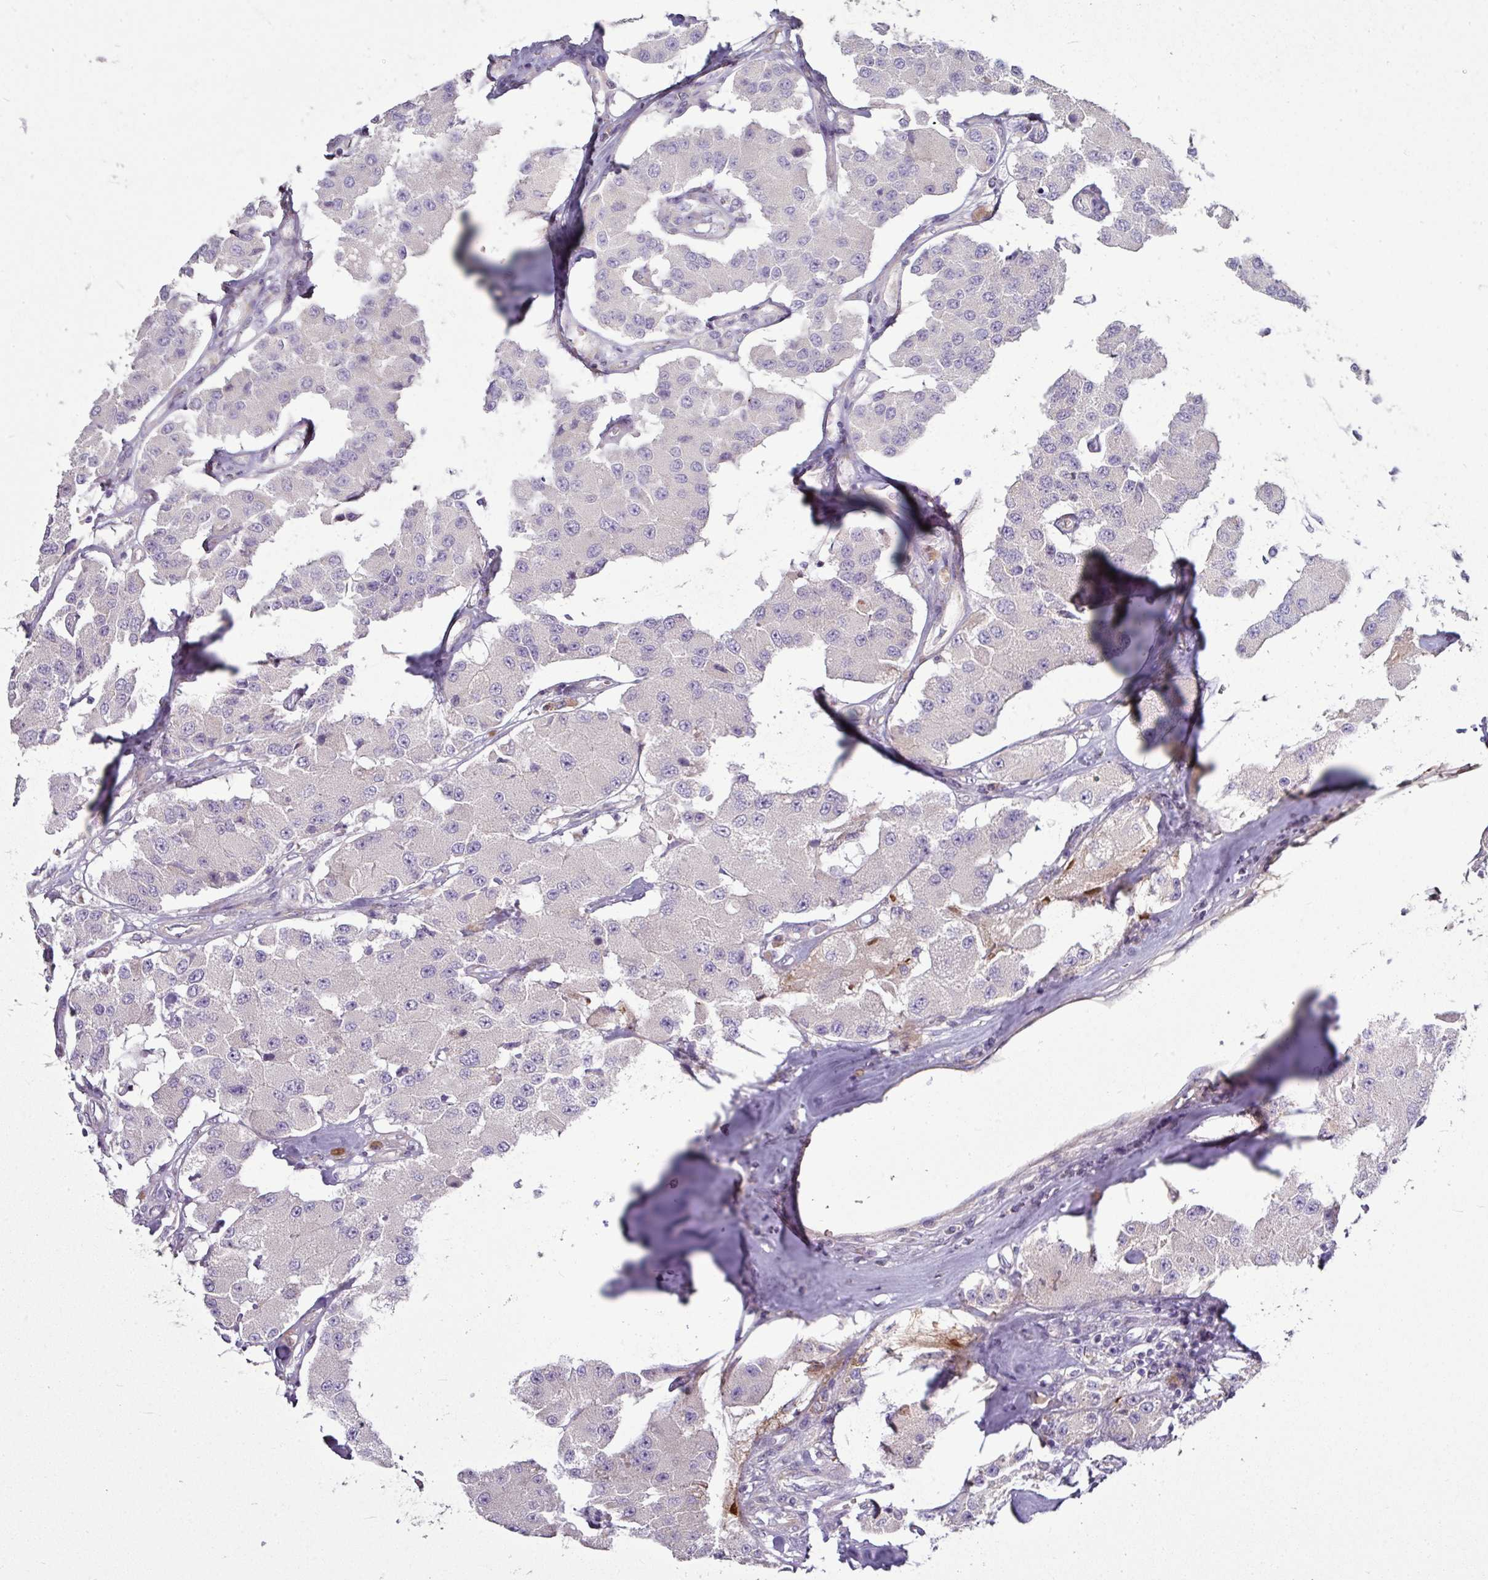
{"staining": {"intensity": "negative", "quantity": "none", "location": "none"}, "tissue": "carcinoid", "cell_type": "Tumor cells", "image_type": "cancer", "snomed": [{"axis": "morphology", "description": "Carcinoid, malignant, NOS"}, {"axis": "topography", "description": "Pancreas"}], "caption": "The histopathology image demonstrates no staining of tumor cells in malignant carcinoid. The staining is performed using DAB (3,3'-diaminobenzidine) brown chromogen with nuclei counter-stained in using hematoxylin.", "gene": "GAN", "patient": {"sex": "male", "age": 41}}